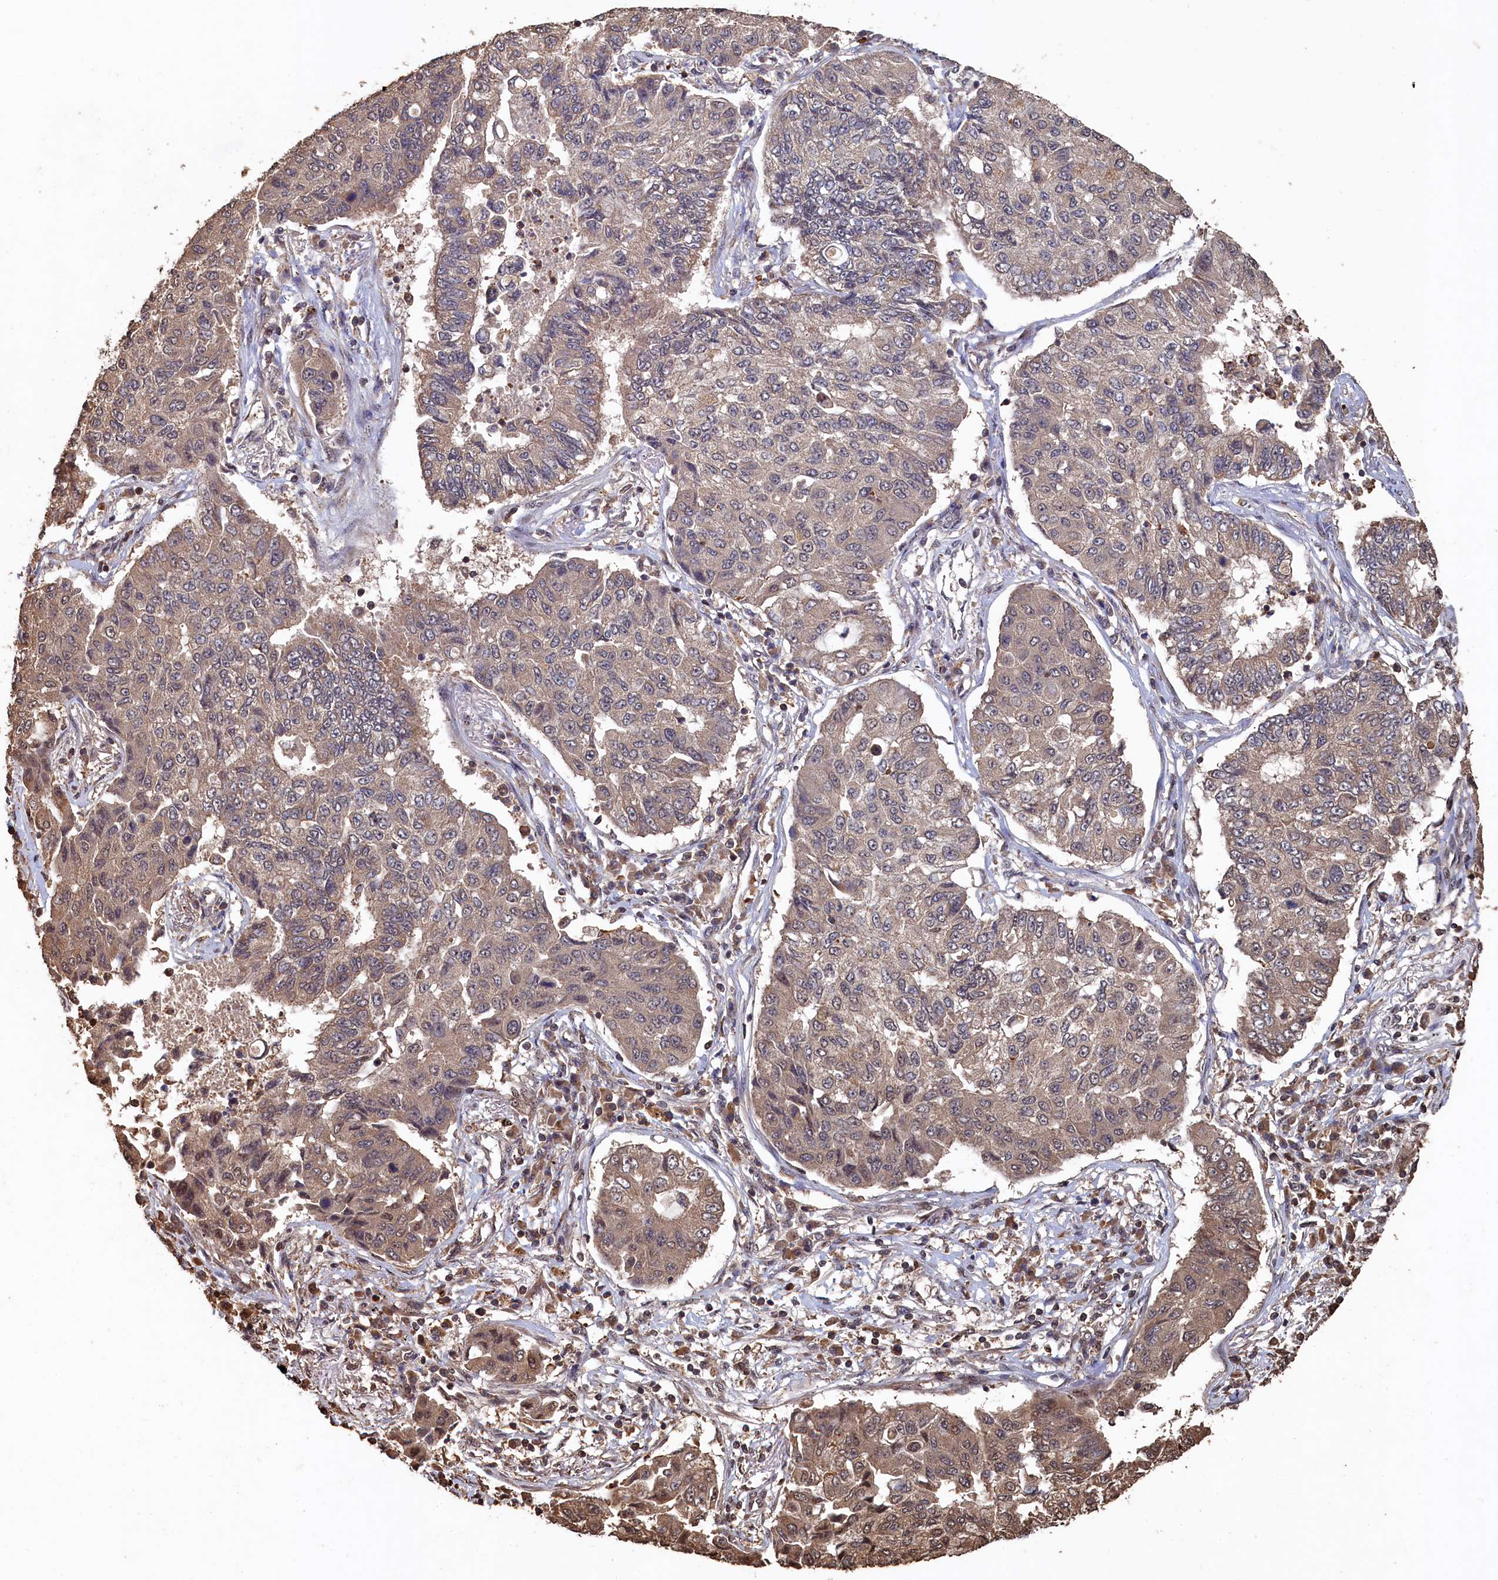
{"staining": {"intensity": "weak", "quantity": "<25%", "location": "cytoplasmic/membranous"}, "tissue": "lung cancer", "cell_type": "Tumor cells", "image_type": "cancer", "snomed": [{"axis": "morphology", "description": "Squamous cell carcinoma, NOS"}, {"axis": "topography", "description": "Lung"}], "caption": "Immunohistochemistry (IHC) histopathology image of squamous cell carcinoma (lung) stained for a protein (brown), which shows no expression in tumor cells.", "gene": "PIGN", "patient": {"sex": "male", "age": 74}}